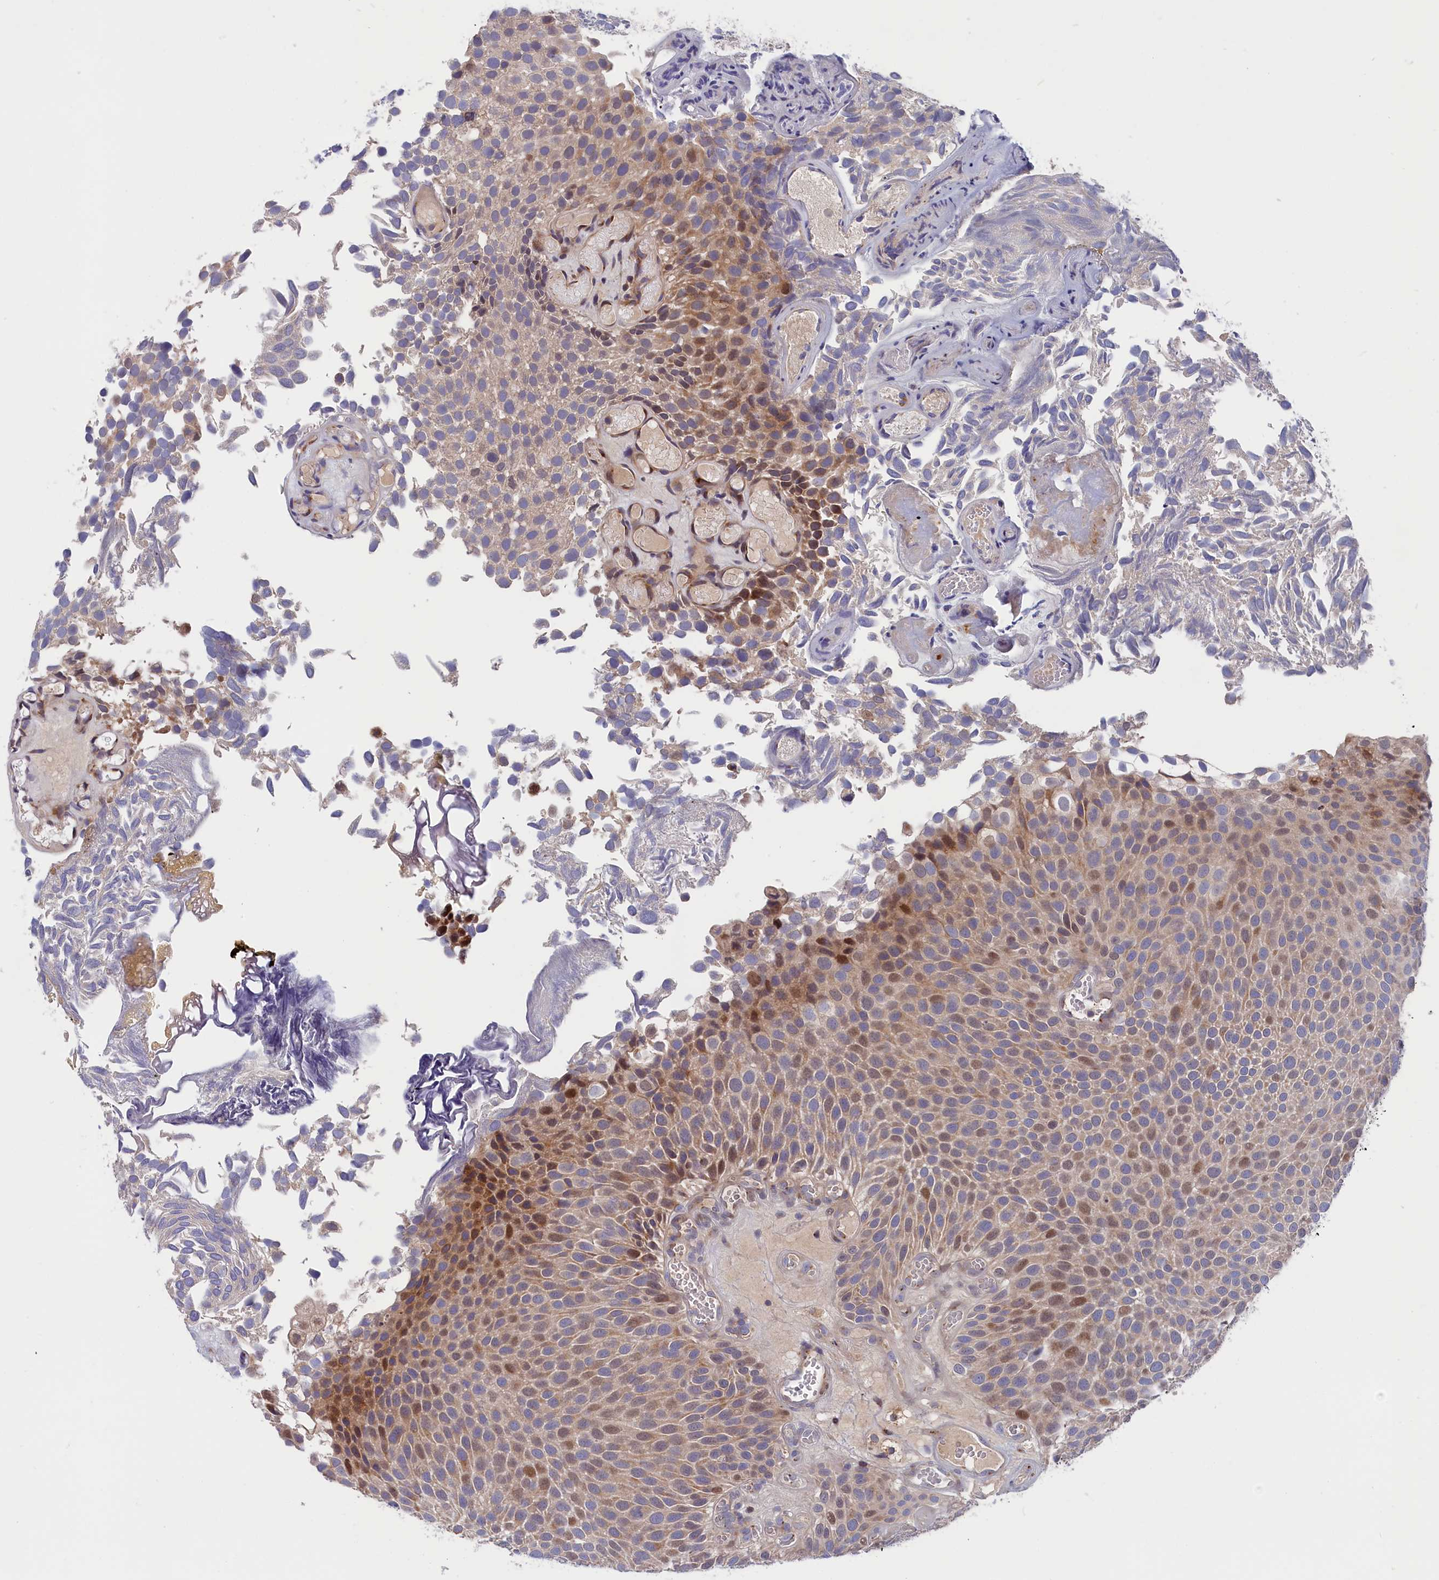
{"staining": {"intensity": "moderate", "quantity": "<25%", "location": "cytoplasmic/membranous,nuclear"}, "tissue": "urothelial cancer", "cell_type": "Tumor cells", "image_type": "cancer", "snomed": [{"axis": "morphology", "description": "Urothelial carcinoma, Low grade"}, {"axis": "topography", "description": "Urinary bladder"}], "caption": "IHC of low-grade urothelial carcinoma exhibits low levels of moderate cytoplasmic/membranous and nuclear positivity in about <25% of tumor cells.", "gene": "CHST12", "patient": {"sex": "male", "age": 89}}